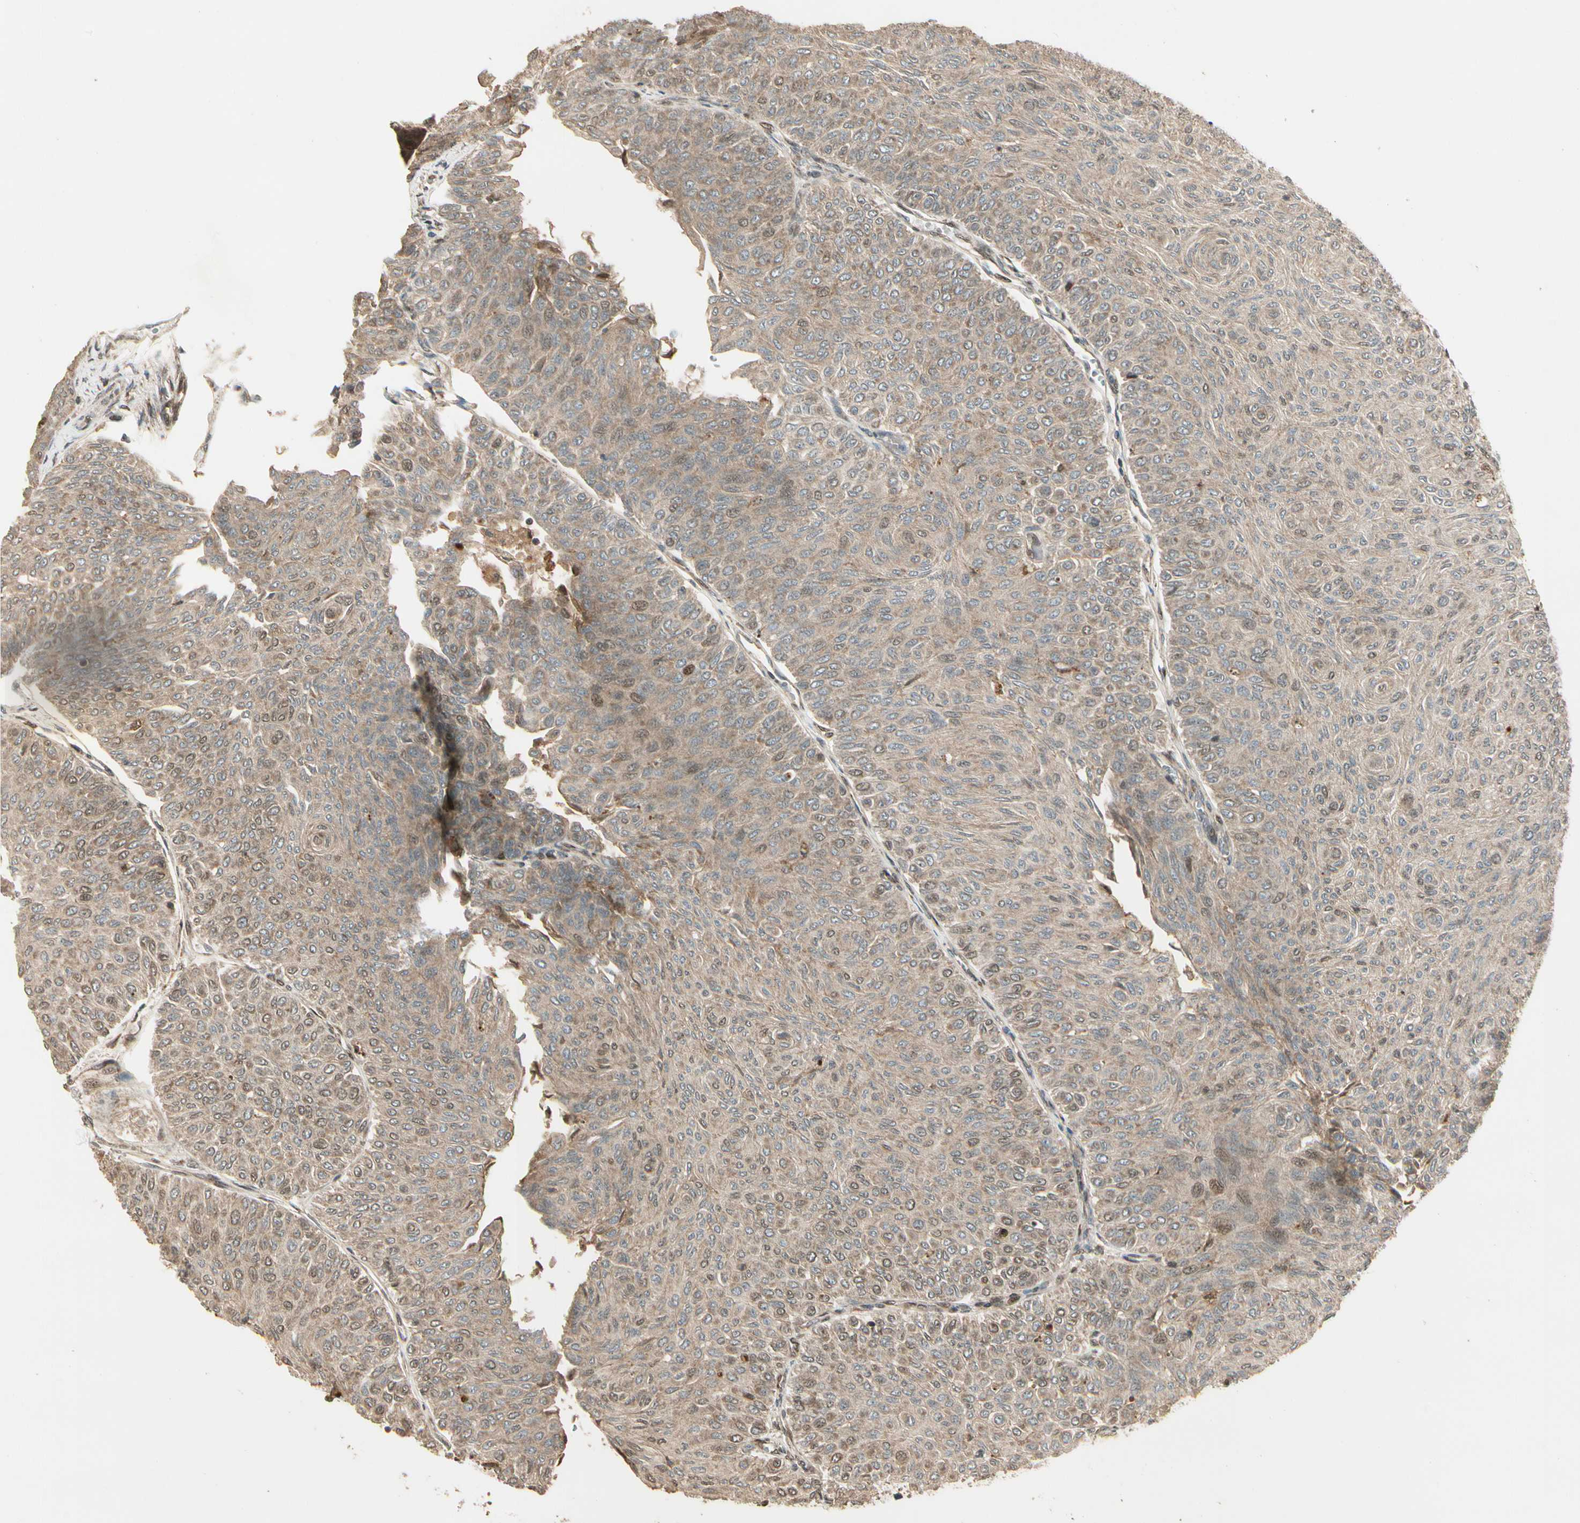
{"staining": {"intensity": "weak", "quantity": ">75%", "location": "cytoplasmic/membranous"}, "tissue": "urothelial cancer", "cell_type": "Tumor cells", "image_type": "cancer", "snomed": [{"axis": "morphology", "description": "Urothelial carcinoma, Low grade"}, {"axis": "topography", "description": "Urinary bladder"}], "caption": "A histopathology image showing weak cytoplasmic/membranous staining in approximately >75% of tumor cells in low-grade urothelial carcinoma, as visualized by brown immunohistochemical staining.", "gene": "GLUL", "patient": {"sex": "male", "age": 78}}